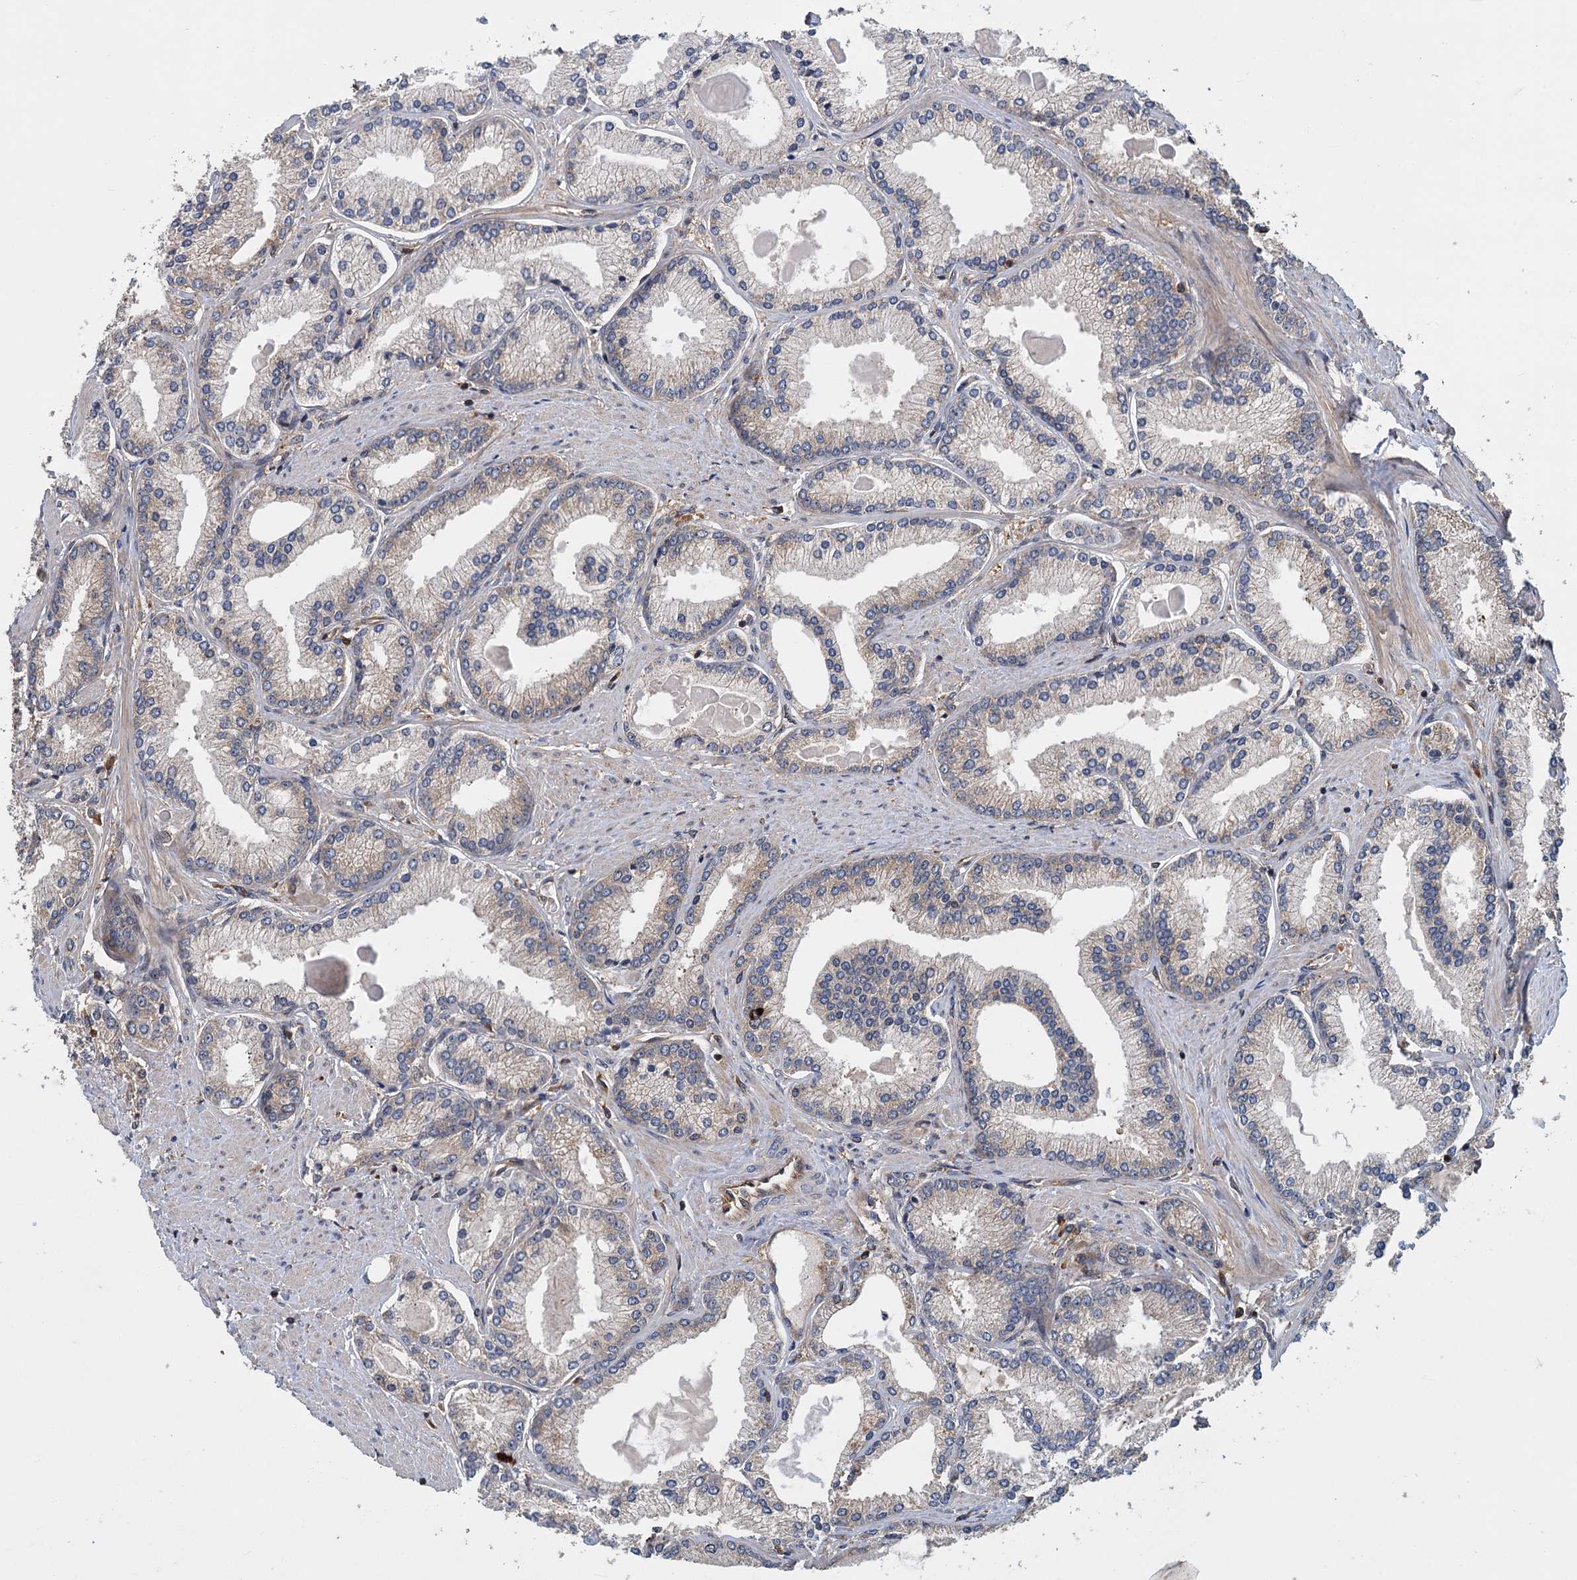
{"staining": {"intensity": "negative", "quantity": "none", "location": "none"}, "tissue": "prostate cancer", "cell_type": "Tumor cells", "image_type": "cancer", "snomed": [{"axis": "morphology", "description": "Adenocarcinoma, High grade"}, {"axis": "topography", "description": "Prostate"}], "caption": "Tumor cells are negative for brown protein staining in prostate high-grade adenocarcinoma.", "gene": "KANSL2", "patient": {"sex": "male", "age": 66}}